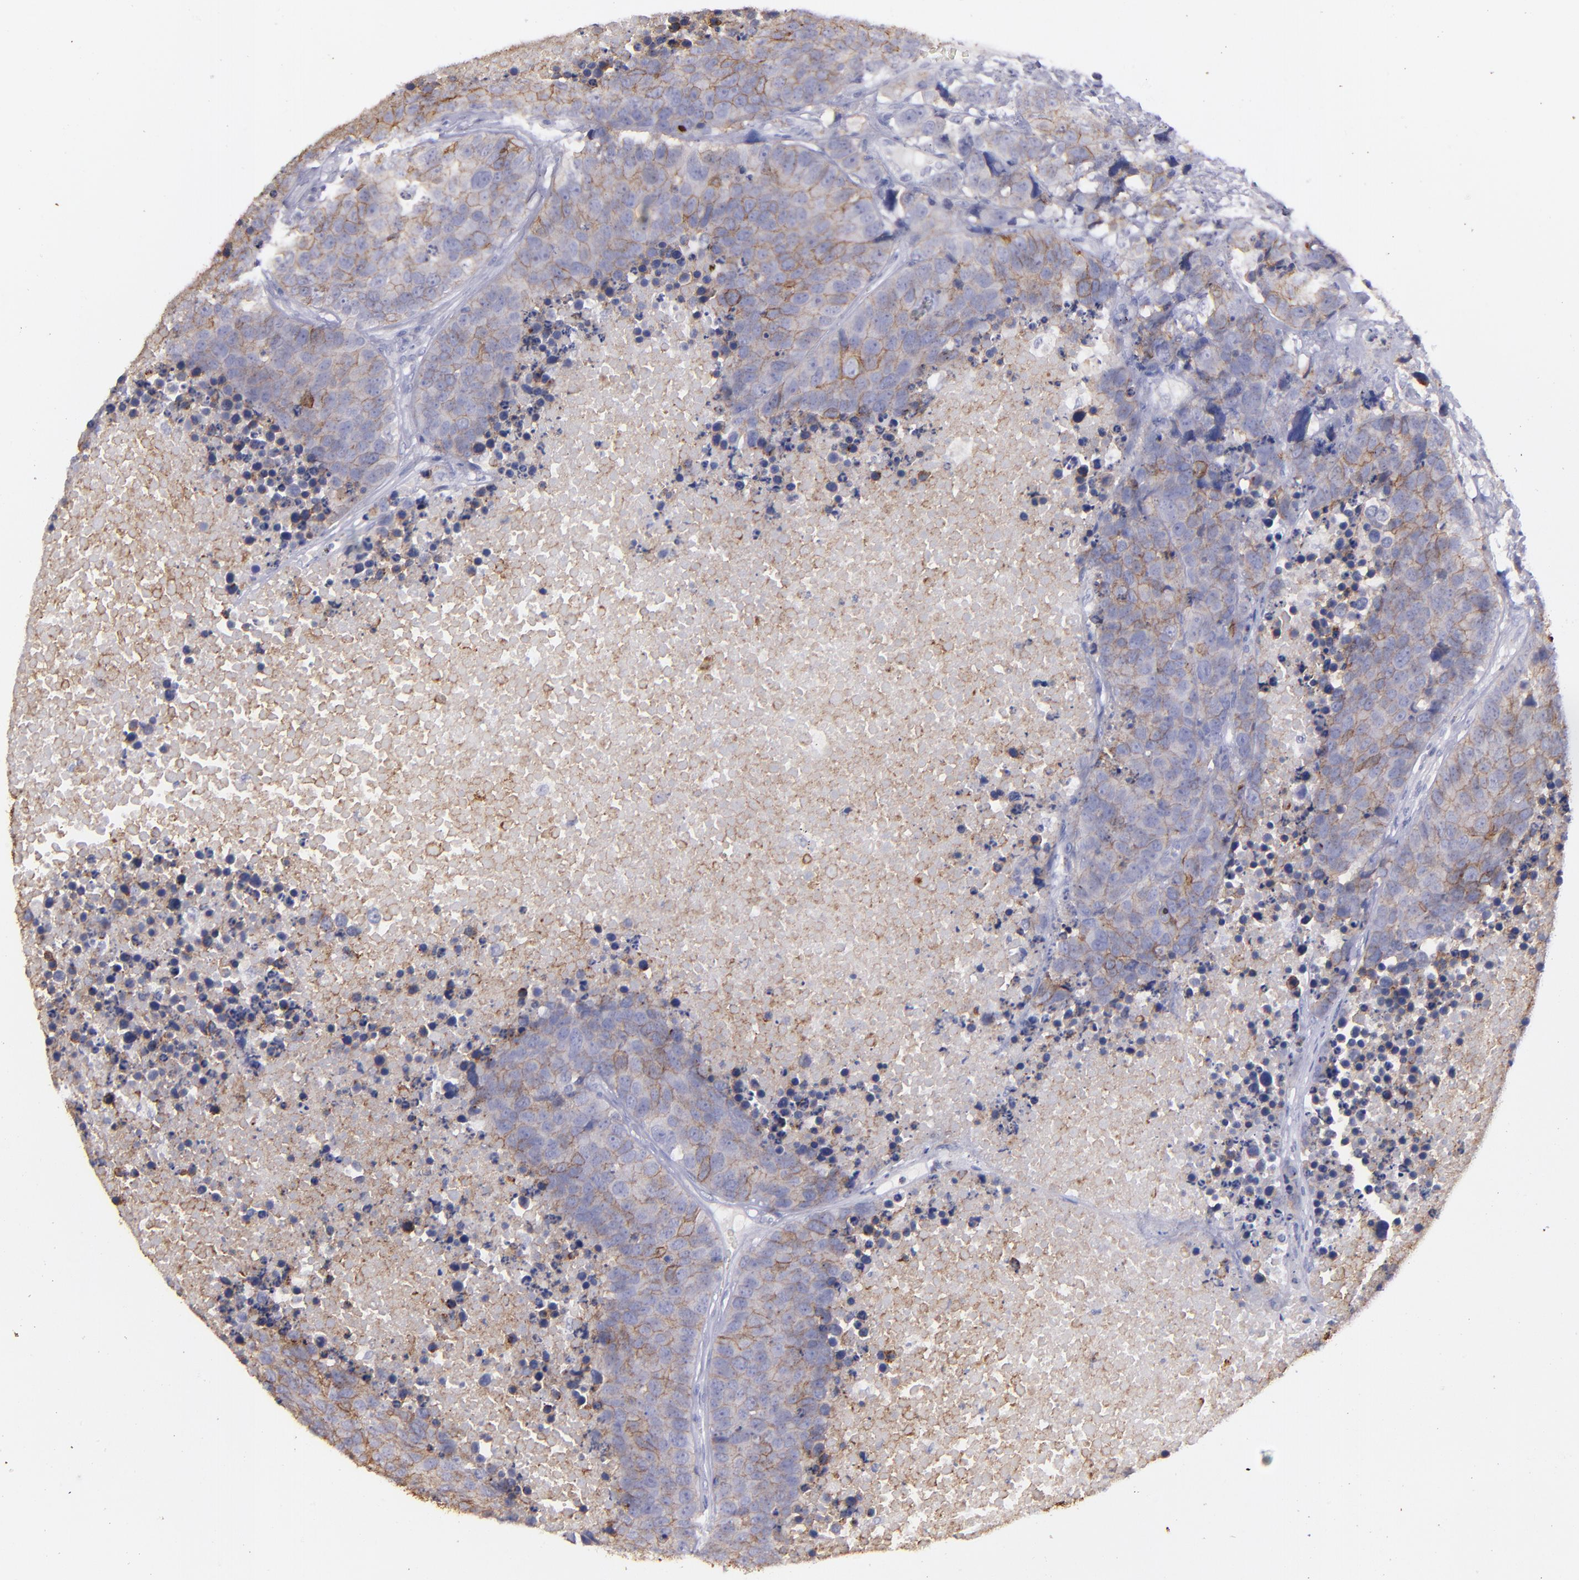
{"staining": {"intensity": "weak", "quantity": ">75%", "location": "cytoplasmic/membranous"}, "tissue": "carcinoid", "cell_type": "Tumor cells", "image_type": "cancer", "snomed": [{"axis": "morphology", "description": "Carcinoid, malignant, NOS"}, {"axis": "topography", "description": "Lung"}], "caption": "Weak cytoplasmic/membranous expression is identified in about >75% of tumor cells in carcinoid.", "gene": "SNAP25", "patient": {"sex": "male", "age": 60}}